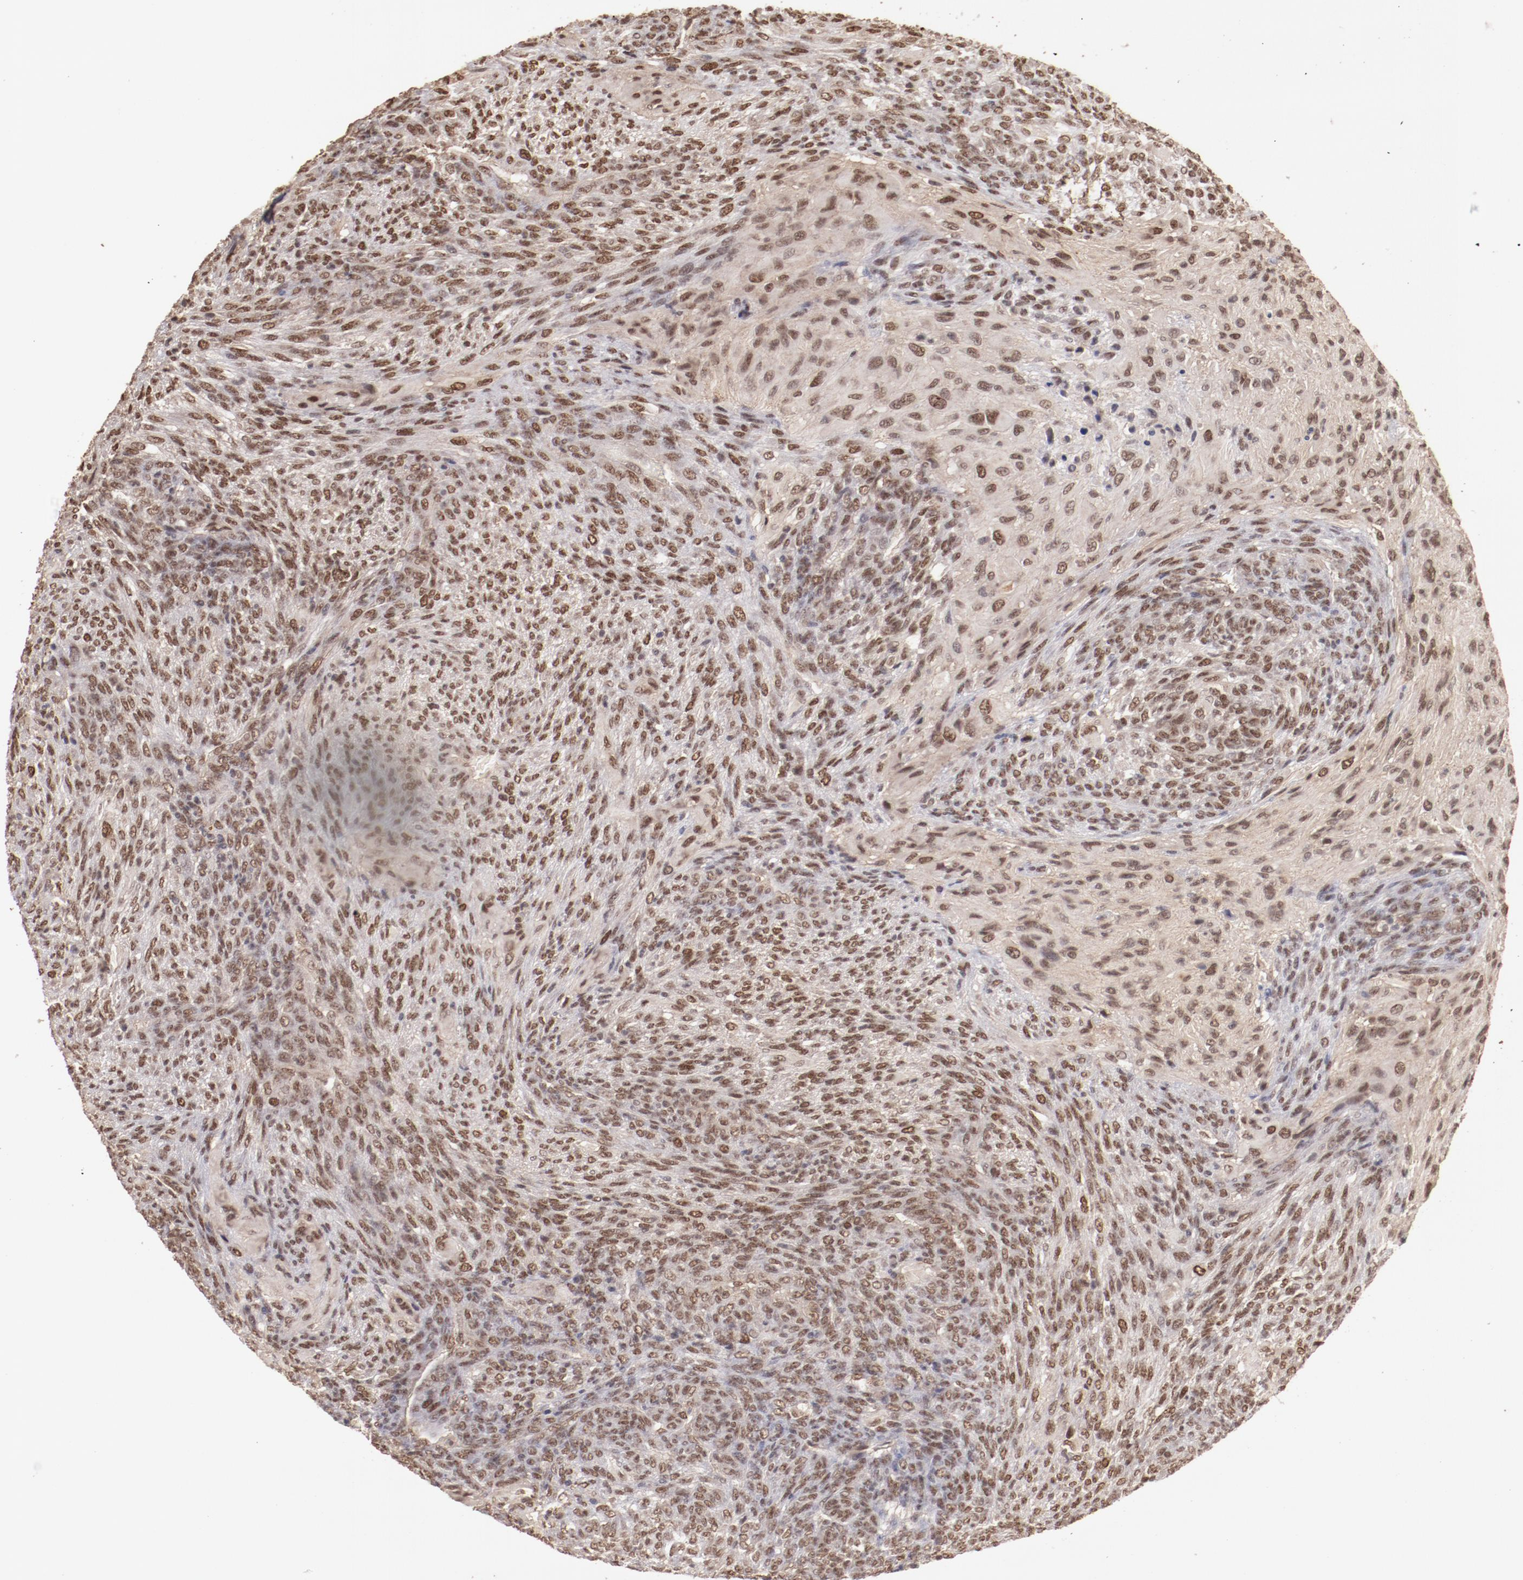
{"staining": {"intensity": "moderate", "quantity": ">75%", "location": "nuclear"}, "tissue": "glioma", "cell_type": "Tumor cells", "image_type": "cancer", "snomed": [{"axis": "morphology", "description": "Glioma, malignant, High grade"}, {"axis": "topography", "description": "Cerebral cortex"}], "caption": "About >75% of tumor cells in malignant high-grade glioma show moderate nuclear protein expression as visualized by brown immunohistochemical staining.", "gene": "CLOCK", "patient": {"sex": "female", "age": 55}}